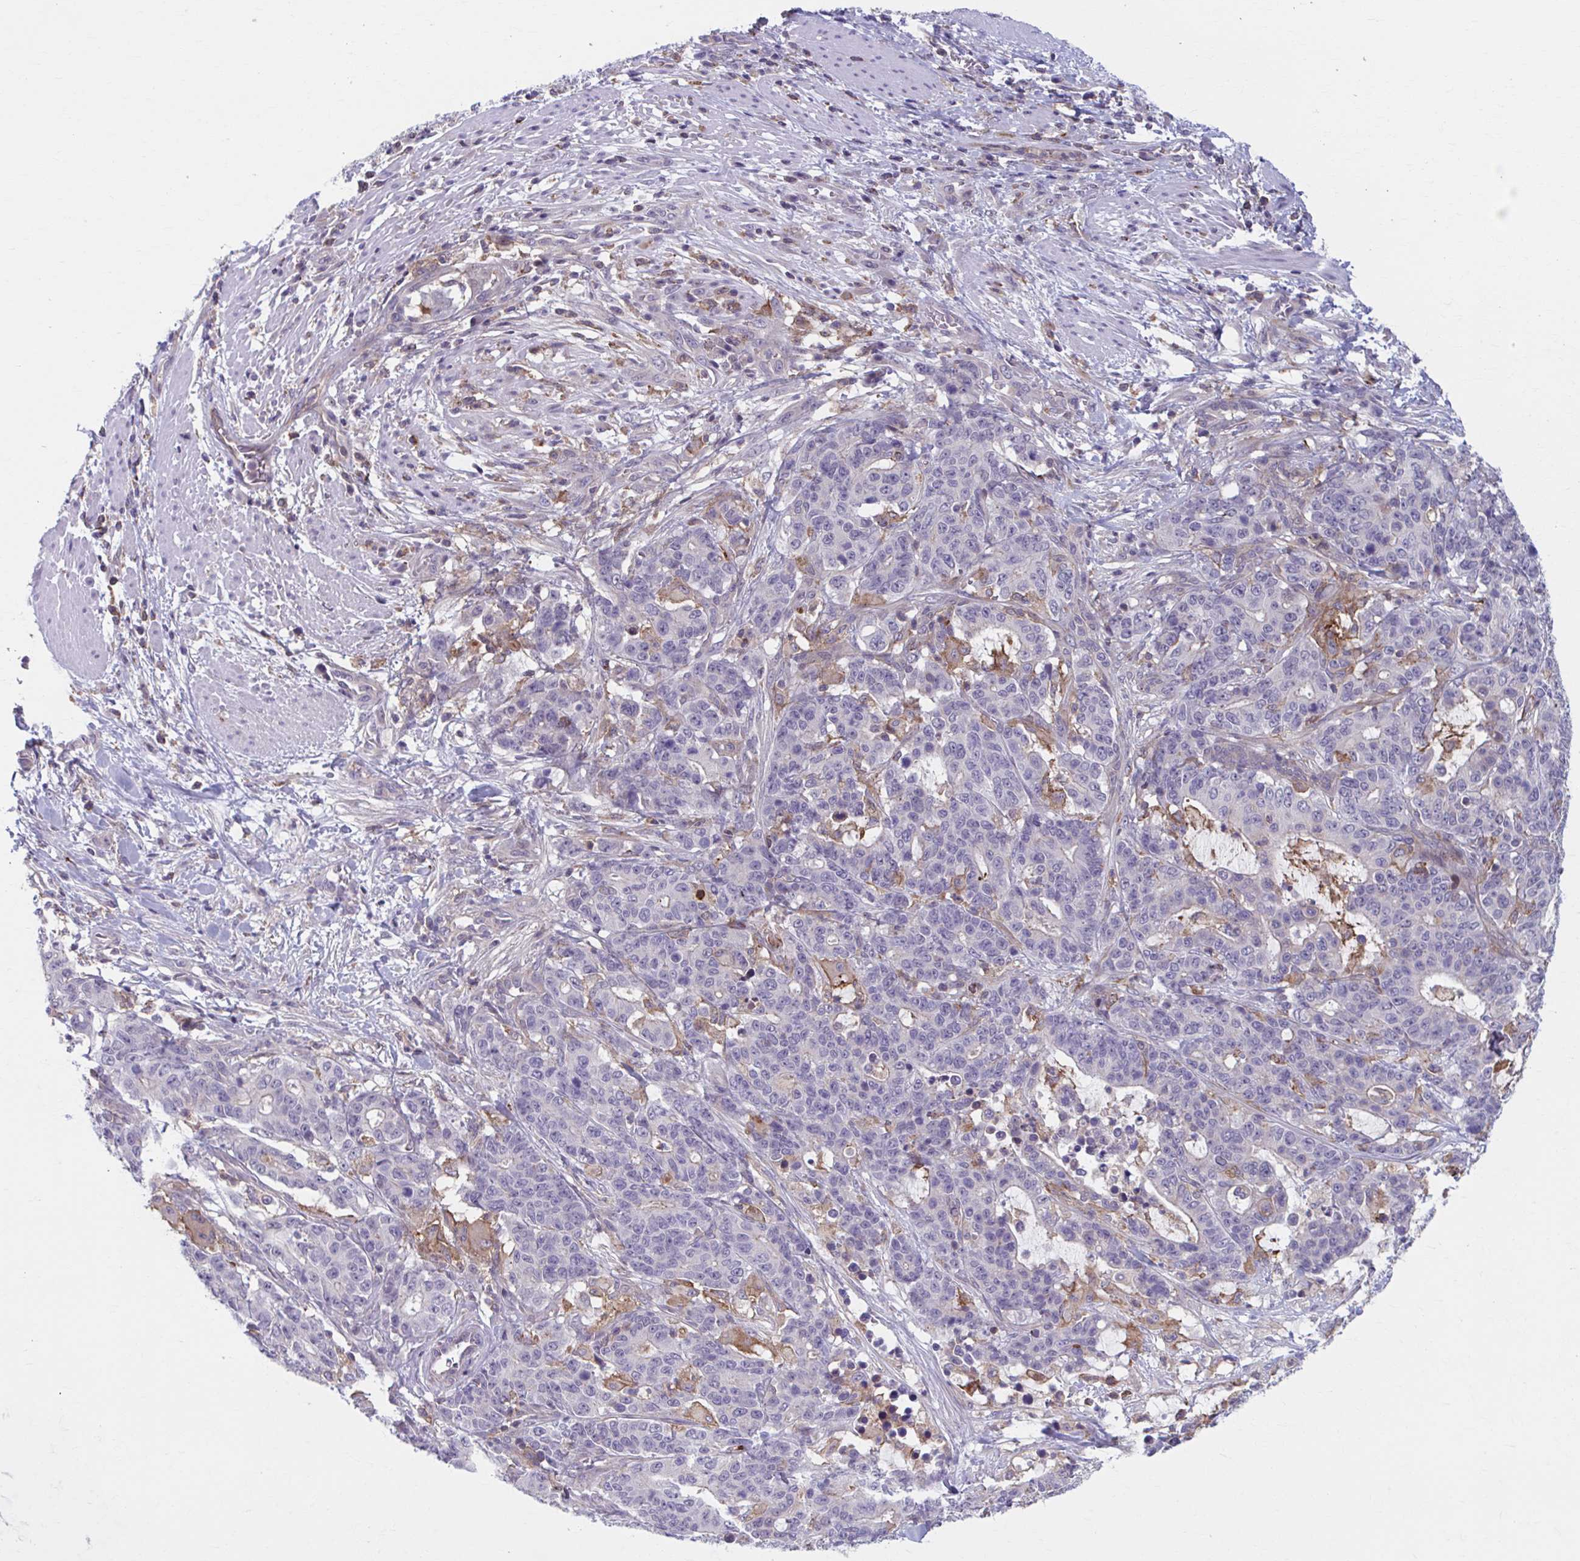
{"staining": {"intensity": "negative", "quantity": "none", "location": "none"}, "tissue": "stomach cancer", "cell_type": "Tumor cells", "image_type": "cancer", "snomed": [{"axis": "morphology", "description": "Normal tissue, NOS"}, {"axis": "morphology", "description": "Adenocarcinoma, NOS"}, {"axis": "topography", "description": "Stomach"}], "caption": "The micrograph reveals no significant expression in tumor cells of stomach cancer.", "gene": "ADAT3", "patient": {"sex": "female", "age": 64}}